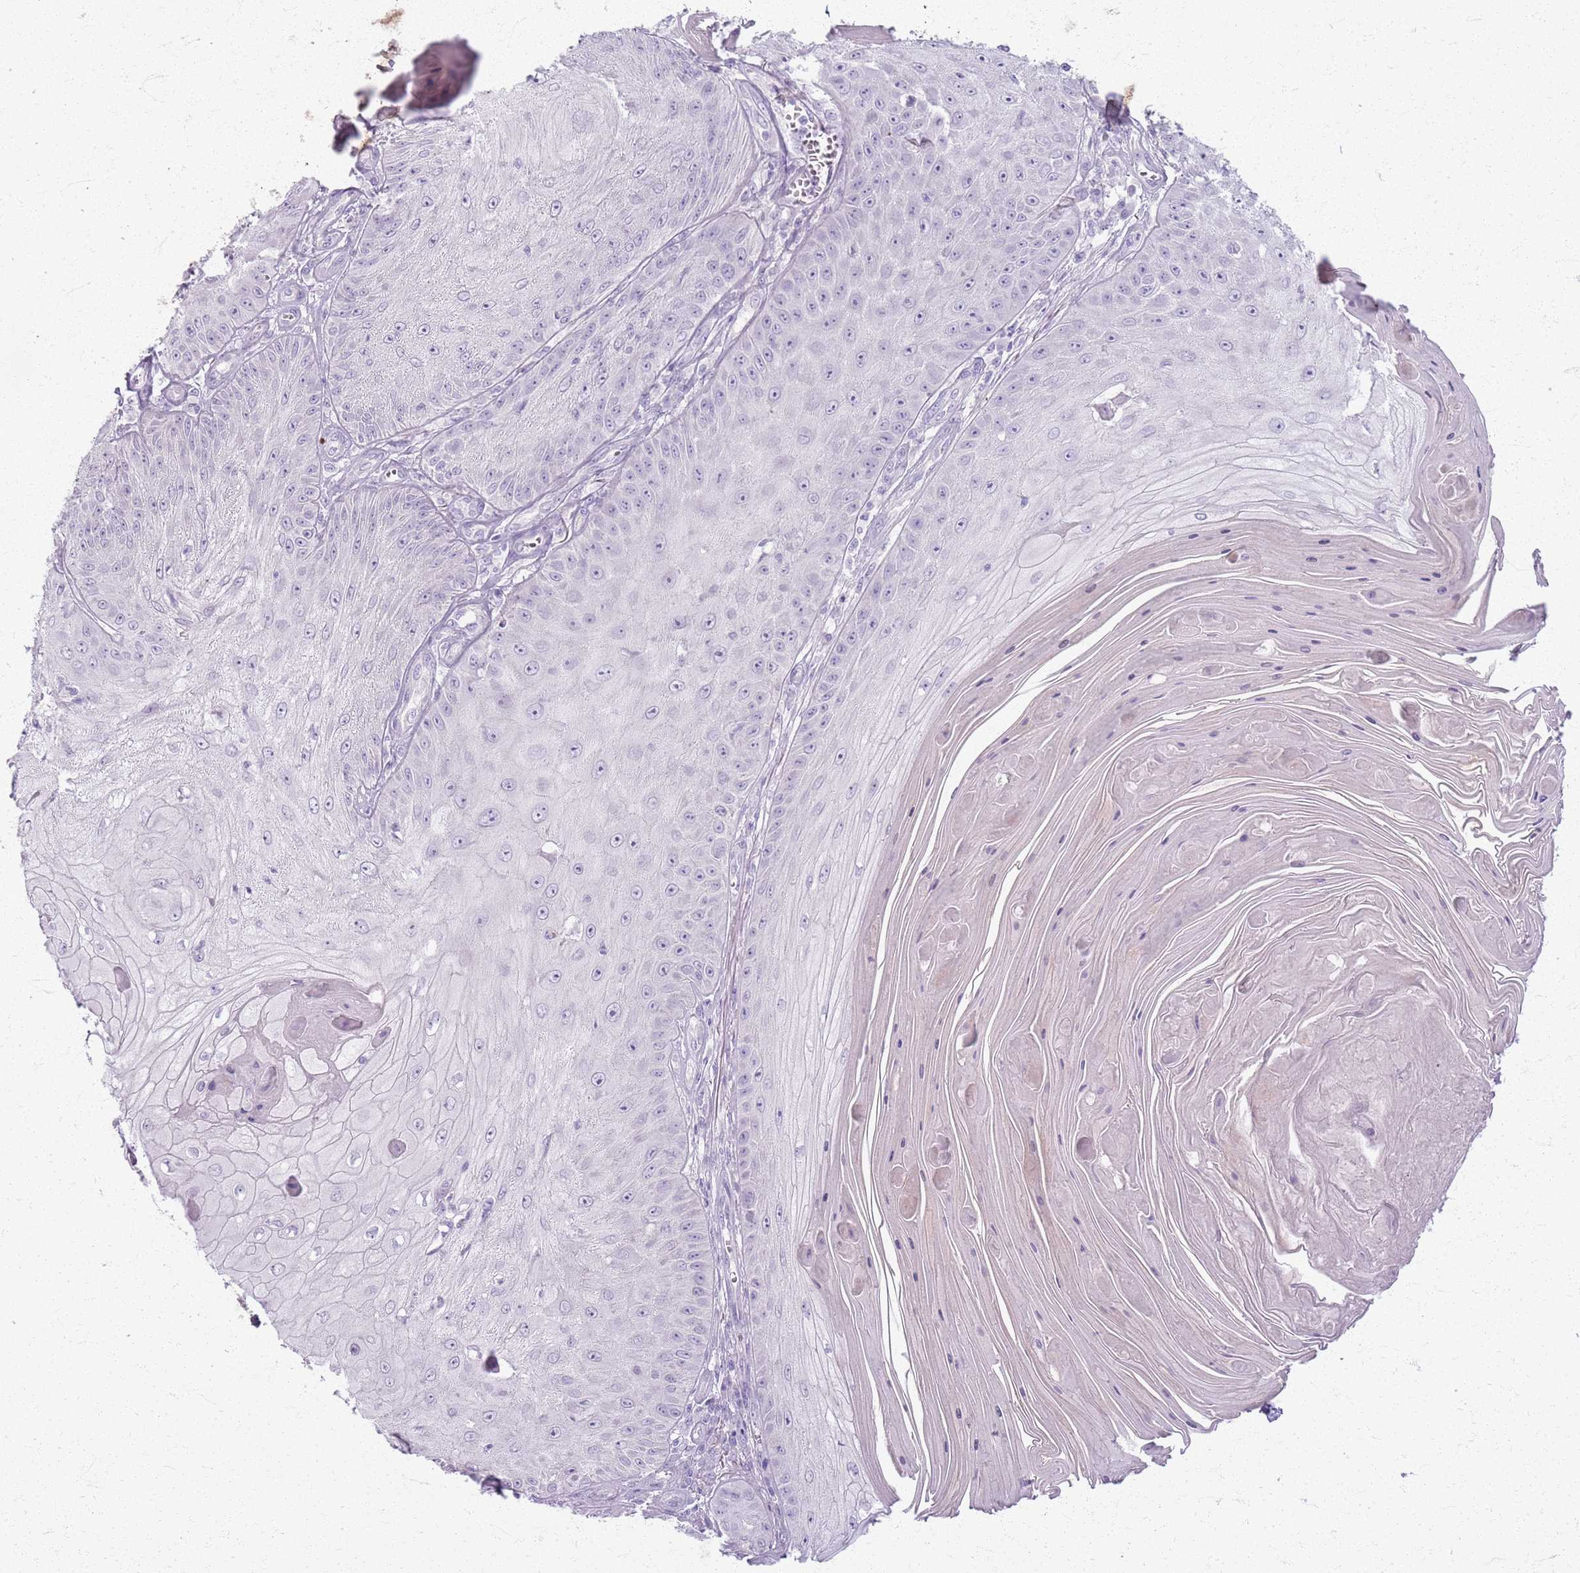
{"staining": {"intensity": "negative", "quantity": "none", "location": "none"}, "tissue": "skin cancer", "cell_type": "Tumor cells", "image_type": "cancer", "snomed": [{"axis": "morphology", "description": "Squamous cell carcinoma, NOS"}, {"axis": "topography", "description": "Skin"}], "caption": "Protein analysis of skin squamous cell carcinoma shows no significant staining in tumor cells. (DAB (3,3'-diaminobenzidine) IHC visualized using brightfield microscopy, high magnification).", "gene": "CSRP3", "patient": {"sex": "male", "age": 70}}